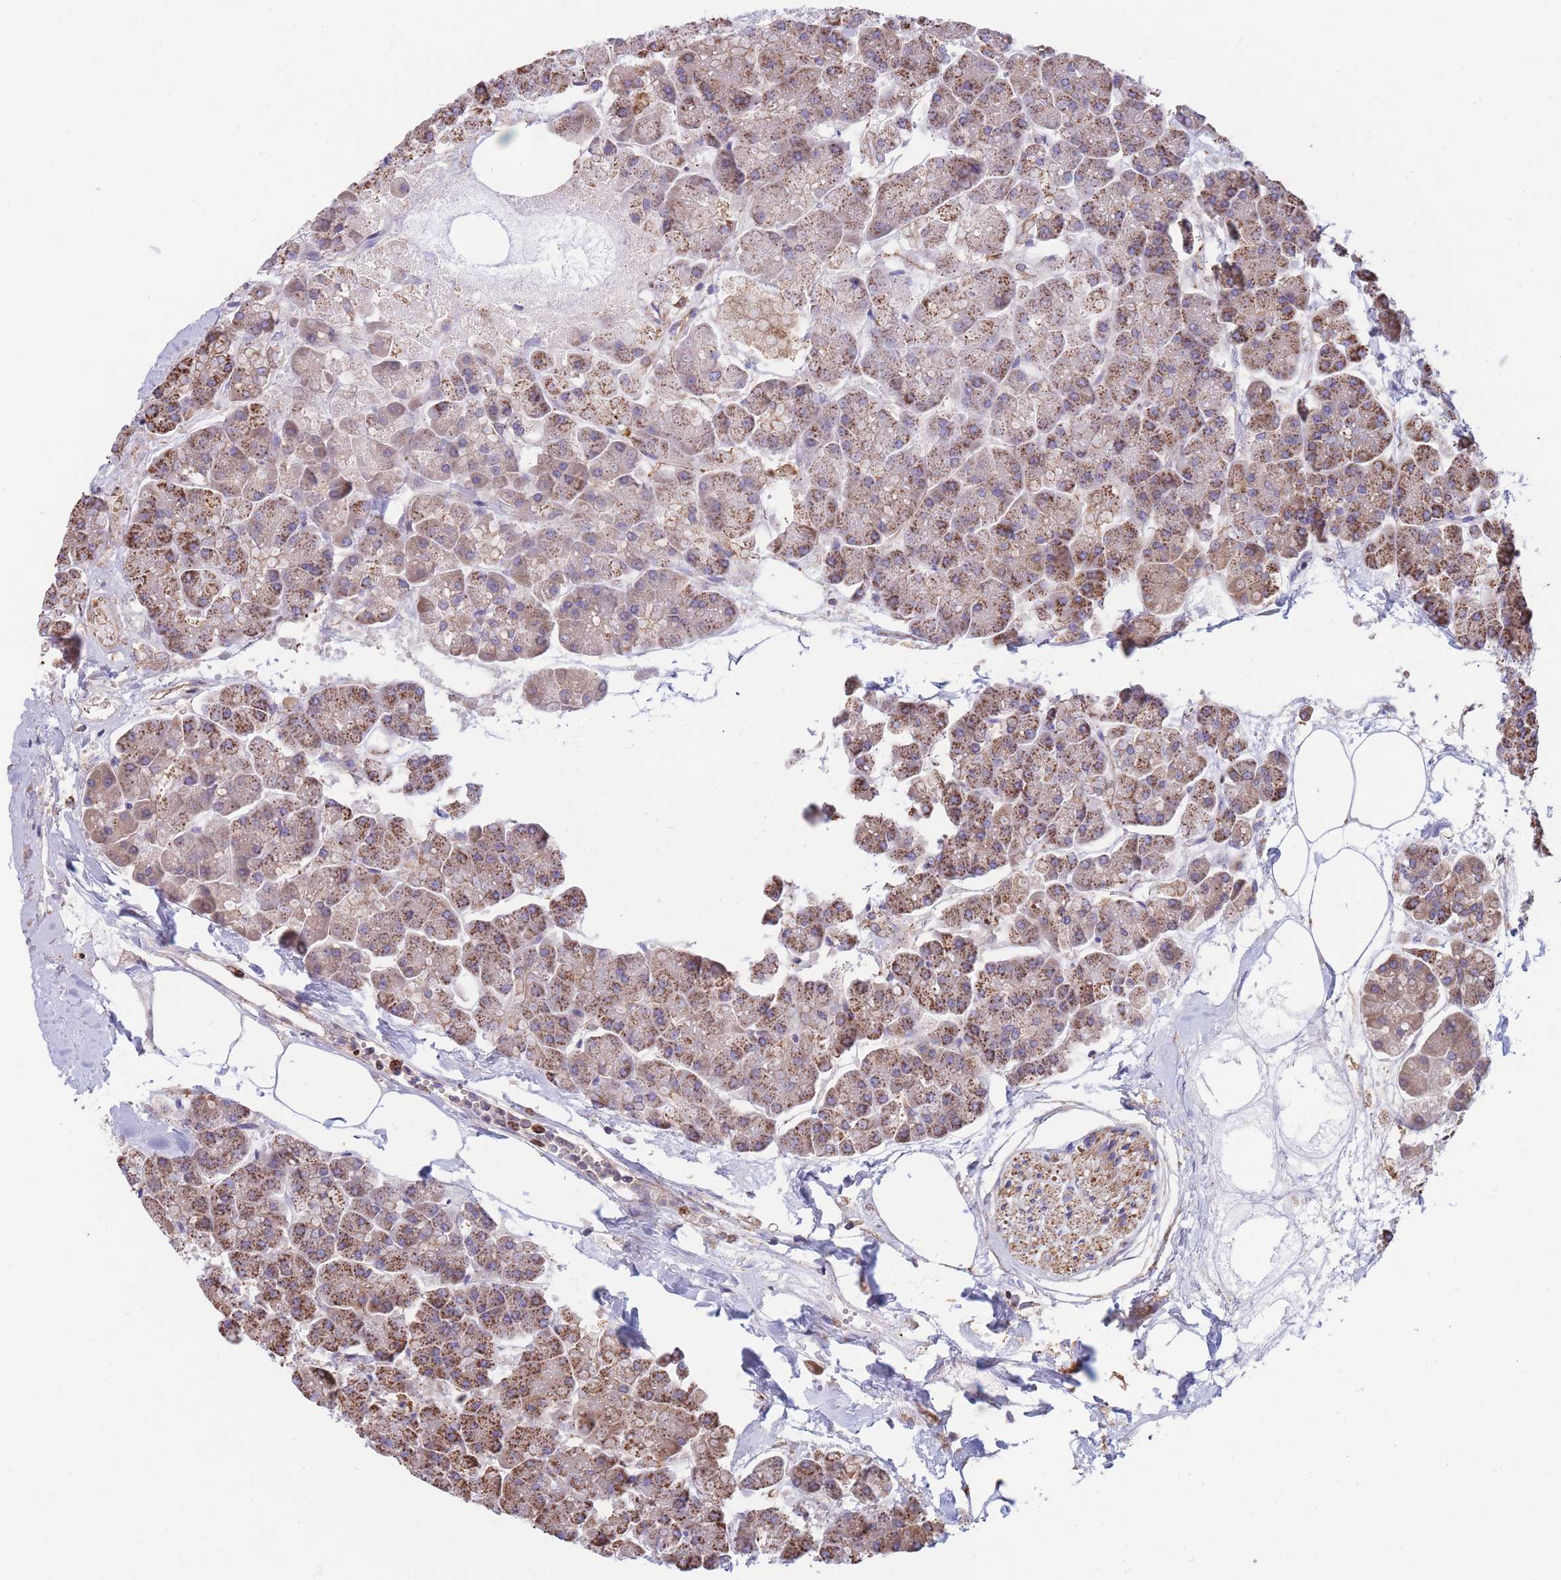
{"staining": {"intensity": "moderate", "quantity": ">75%", "location": "cytoplasmic/membranous"}, "tissue": "pancreas", "cell_type": "Exocrine glandular cells", "image_type": "normal", "snomed": [{"axis": "morphology", "description": "Normal tissue, NOS"}, {"axis": "topography", "description": "Pancreas"}, {"axis": "topography", "description": "Peripheral nerve tissue"}], "caption": "Brown immunohistochemical staining in normal human pancreas shows moderate cytoplasmic/membranous staining in approximately >75% of exocrine glandular cells. Immunohistochemistry stains the protein of interest in brown and the nuclei are stained blue.", "gene": "FKBP8", "patient": {"sex": "male", "age": 54}}